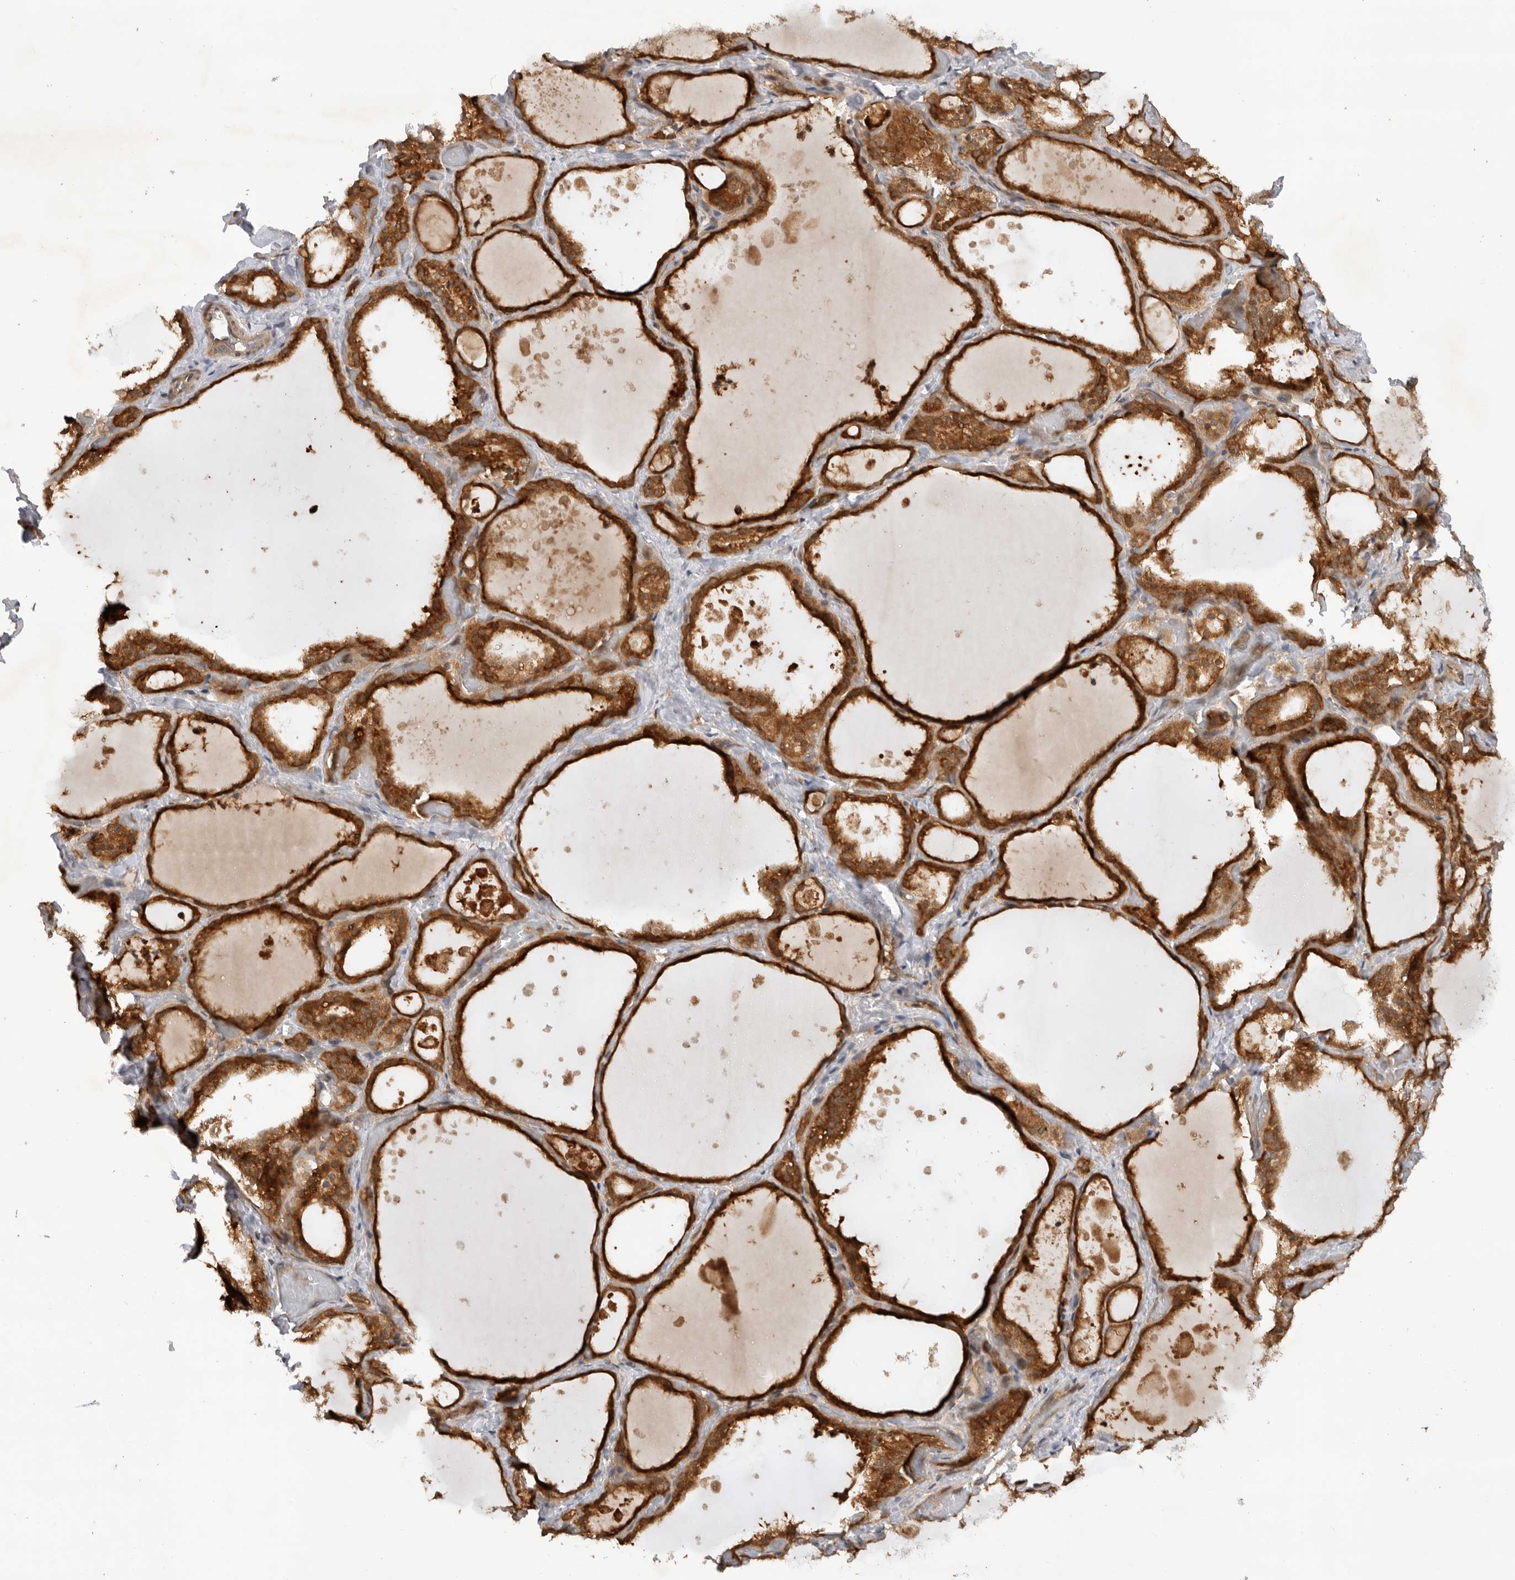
{"staining": {"intensity": "strong", "quantity": ">75%", "location": "cytoplasmic/membranous"}, "tissue": "thyroid gland", "cell_type": "Glandular cells", "image_type": "normal", "snomed": [{"axis": "morphology", "description": "Normal tissue, NOS"}, {"axis": "topography", "description": "Thyroid gland"}], "caption": "Brown immunohistochemical staining in benign human thyroid gland displays strong cytoplasmic/membranous expression in approximately >75% of glandular cells.", "gene": "DCAF8", "patient": {"sex": "female", "age": 44}}